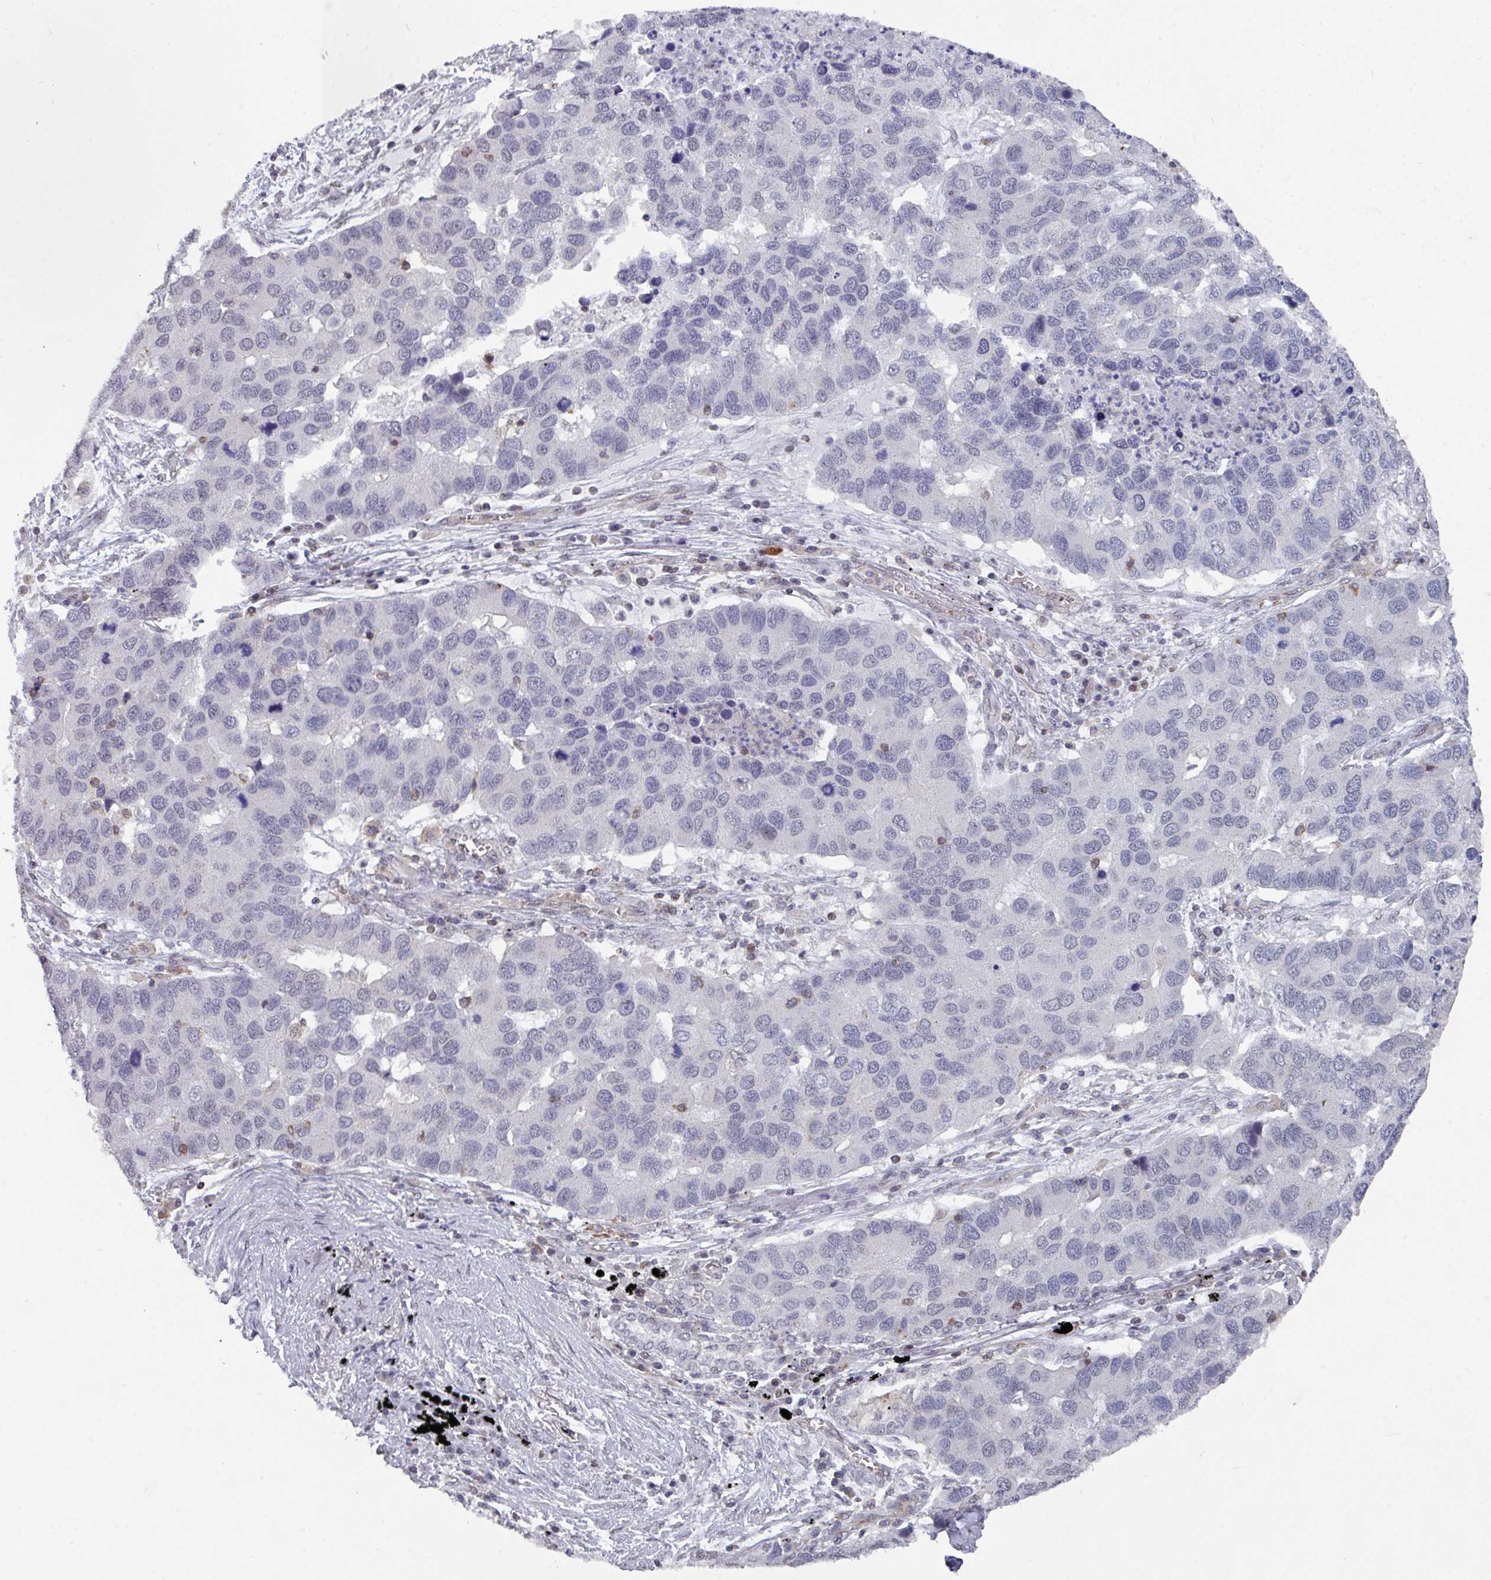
{"staining": {"intensity": "negative", "quantity": "none", "location": "none"}, "tissue": "lung cancer", "cell_type": "Tumor cells", "image_type": "cancer", "snomed": [{"axis": "morphology", "description": "Aneuploidy"}, {"axis": "morphology", "description": "Adenocarcinoma, NOS"}, {"axis": "topography", "description": "Lymph node"}, {"axis": "topography", "description": "Lung"}], "caption": "This image is of lung cancer (adenocarcinoma) stained with immunohistochemistry (IHC) to label a protein in brown with the nuclei are counter-stained blue. There is no expression in tumor cells. The staining is performed using DAB (3,3'-diaminobenzidine) brown chromogen with nuclei counter-stained in using hematoxylin.", "gene": "RASAL3", "patient": {"sex": "female", "age": 74}}